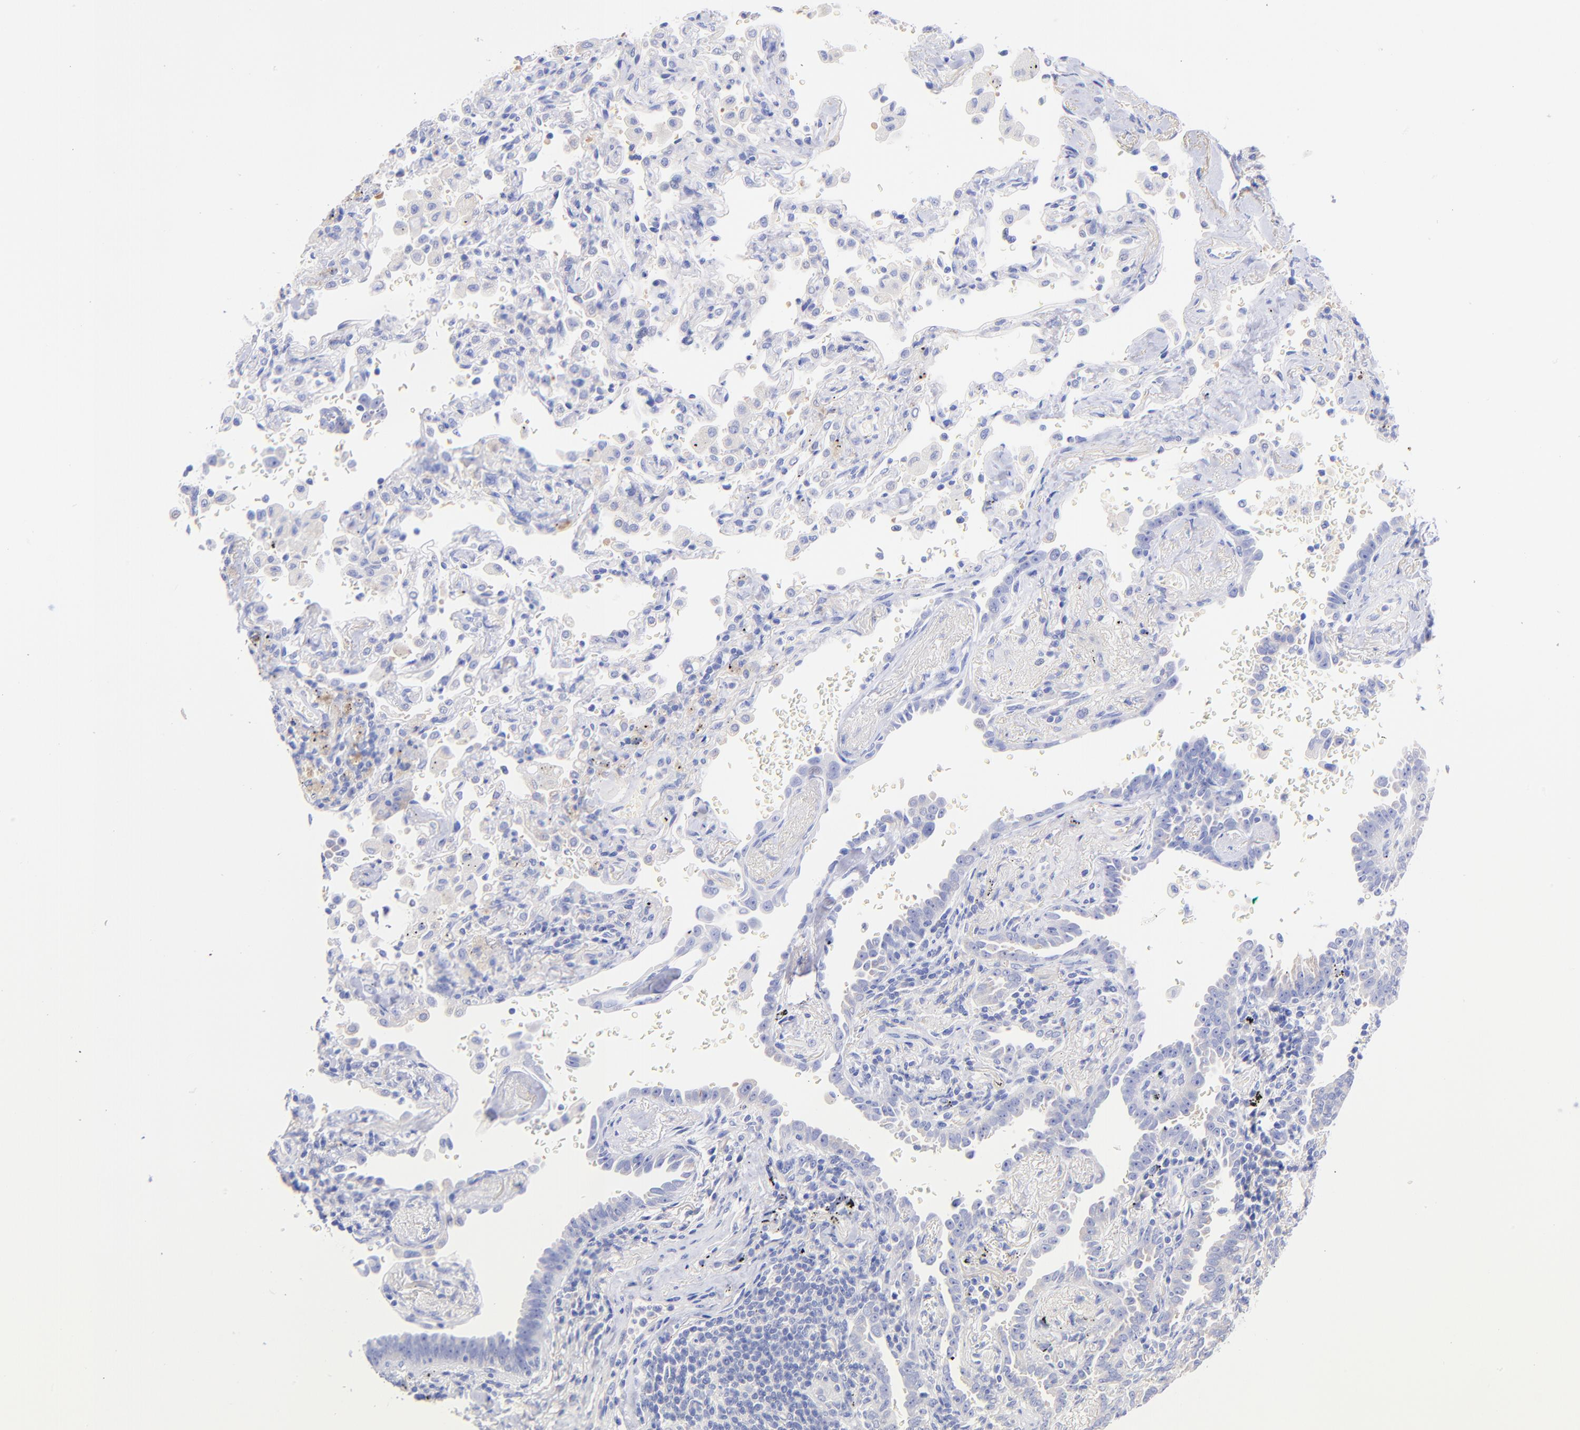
{"staining": {"intensity": "negative", "quantity": "none", "location": "none"}, "tissue": "lung cancer", "cell_type": "Tumor cells", "image_type": "cancer", "snomed": [{"axis": "morphology", "description": "Adenocarcinoma, NOS"}, {"axis": "topography", "description": "Lung"}], "caption": "A high-resolution micrograph shows IHC staining of lung cancer, which shows no significant positivity in tumor cells. Nuclei are stained in blue.", "gene": "GPHN", "patient": {"sex": "female", "age": 64}}